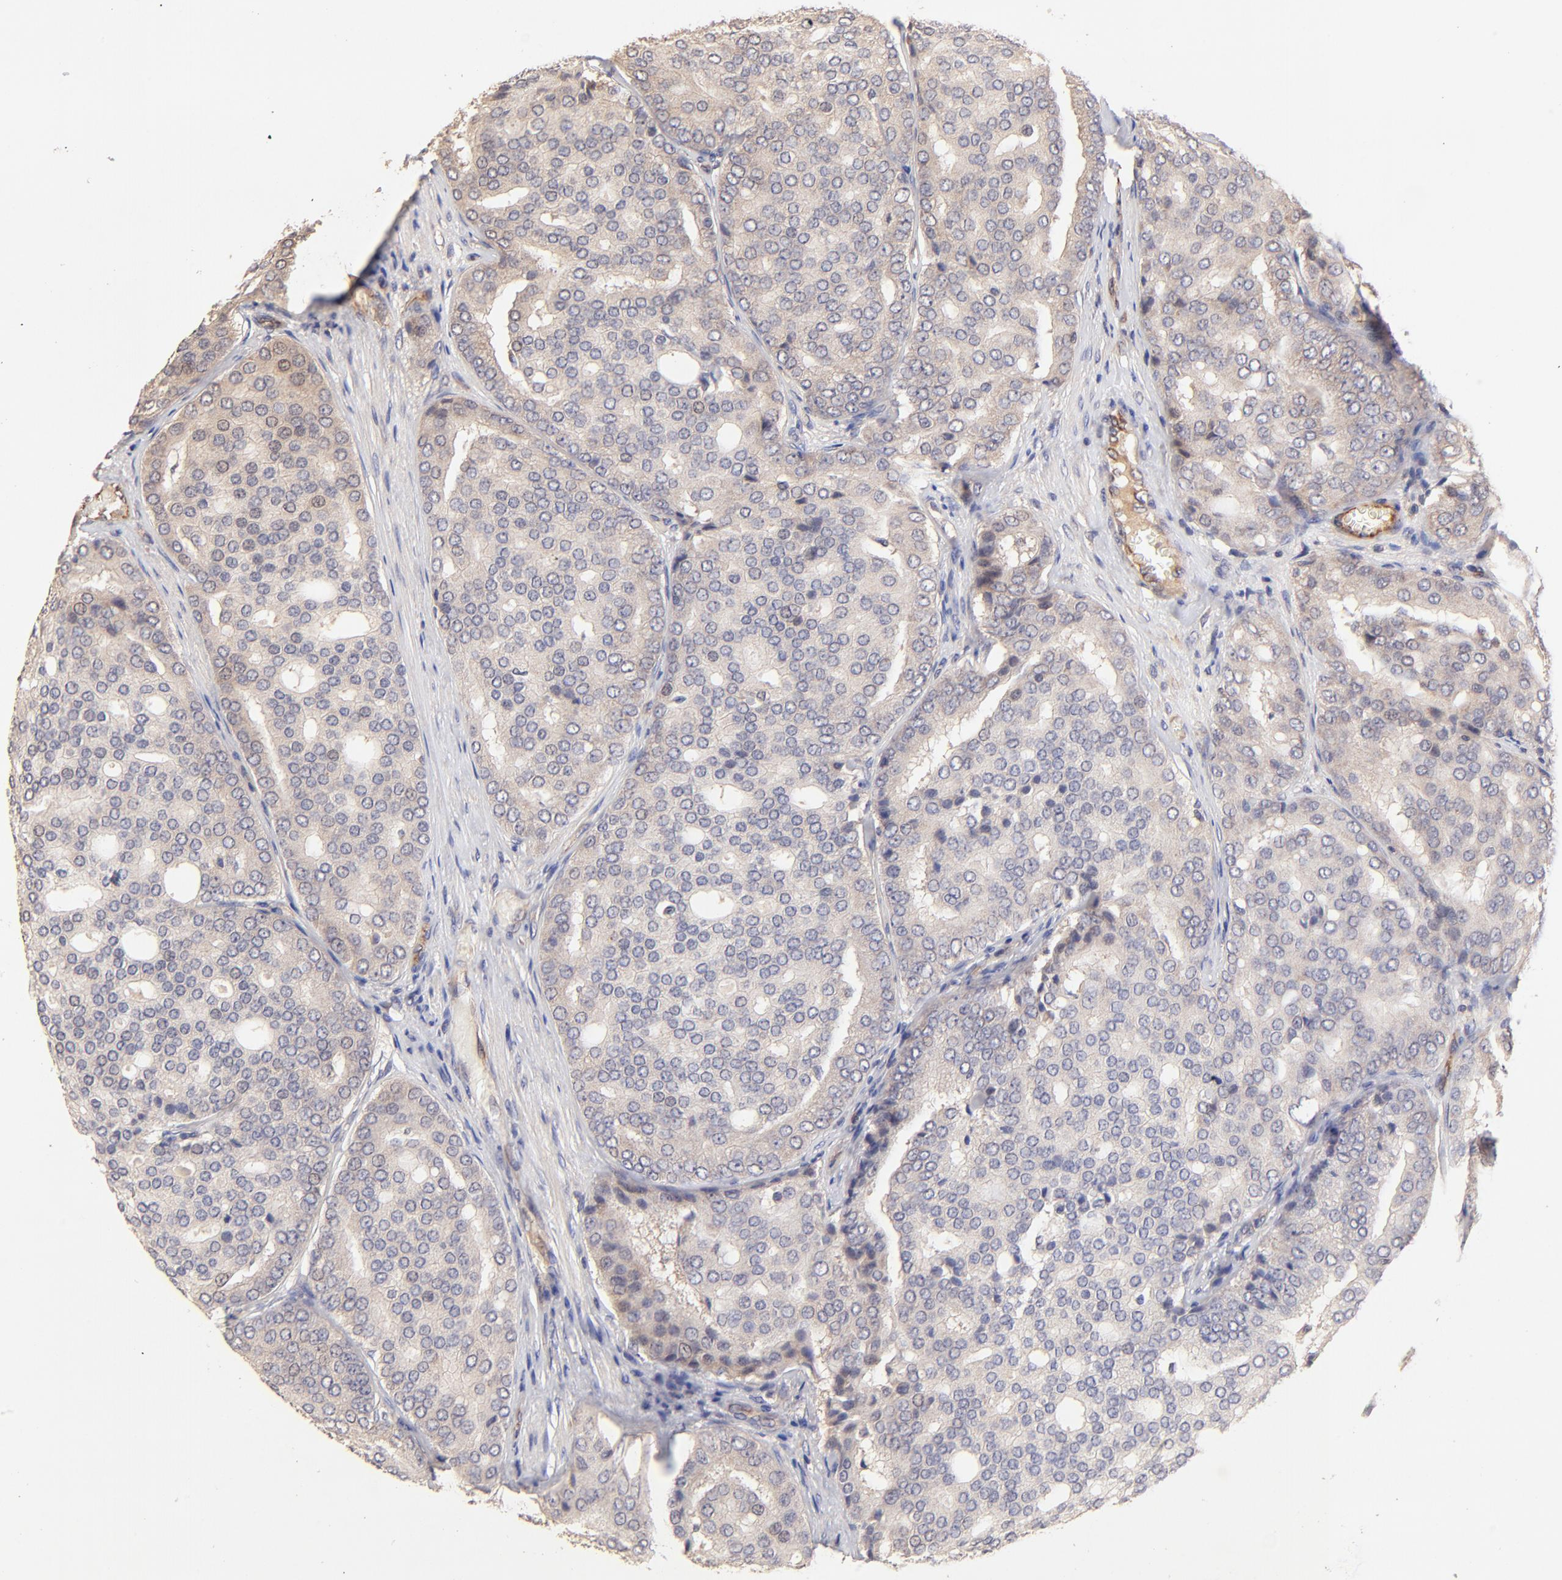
{"staining": {"intensity": "weak", "quantity": ">75%", "location": "cytoplasmic/membranous"}, "tissue": "prostate cancer", "cell_type": "Tumor cells", "image_type": "cancer", "snomed": [{"axis": "morphology", "description": "Adenocarcinoma, High grade"}, {"axis": "topography", "description": "Prostate"}], "caption": "Prostate high-grade adenocarcinoma stained with DAB (3,3'-diaminobenzidine) IHC exhibits low levels of weak cytoplasmic/membranous positivity in about >75% of tumor cells. (DAB IHC with brightfield microscopy, high magnification).", "gene": "TNFAIP3", "patient": {"sex": "male", "age": 64}}